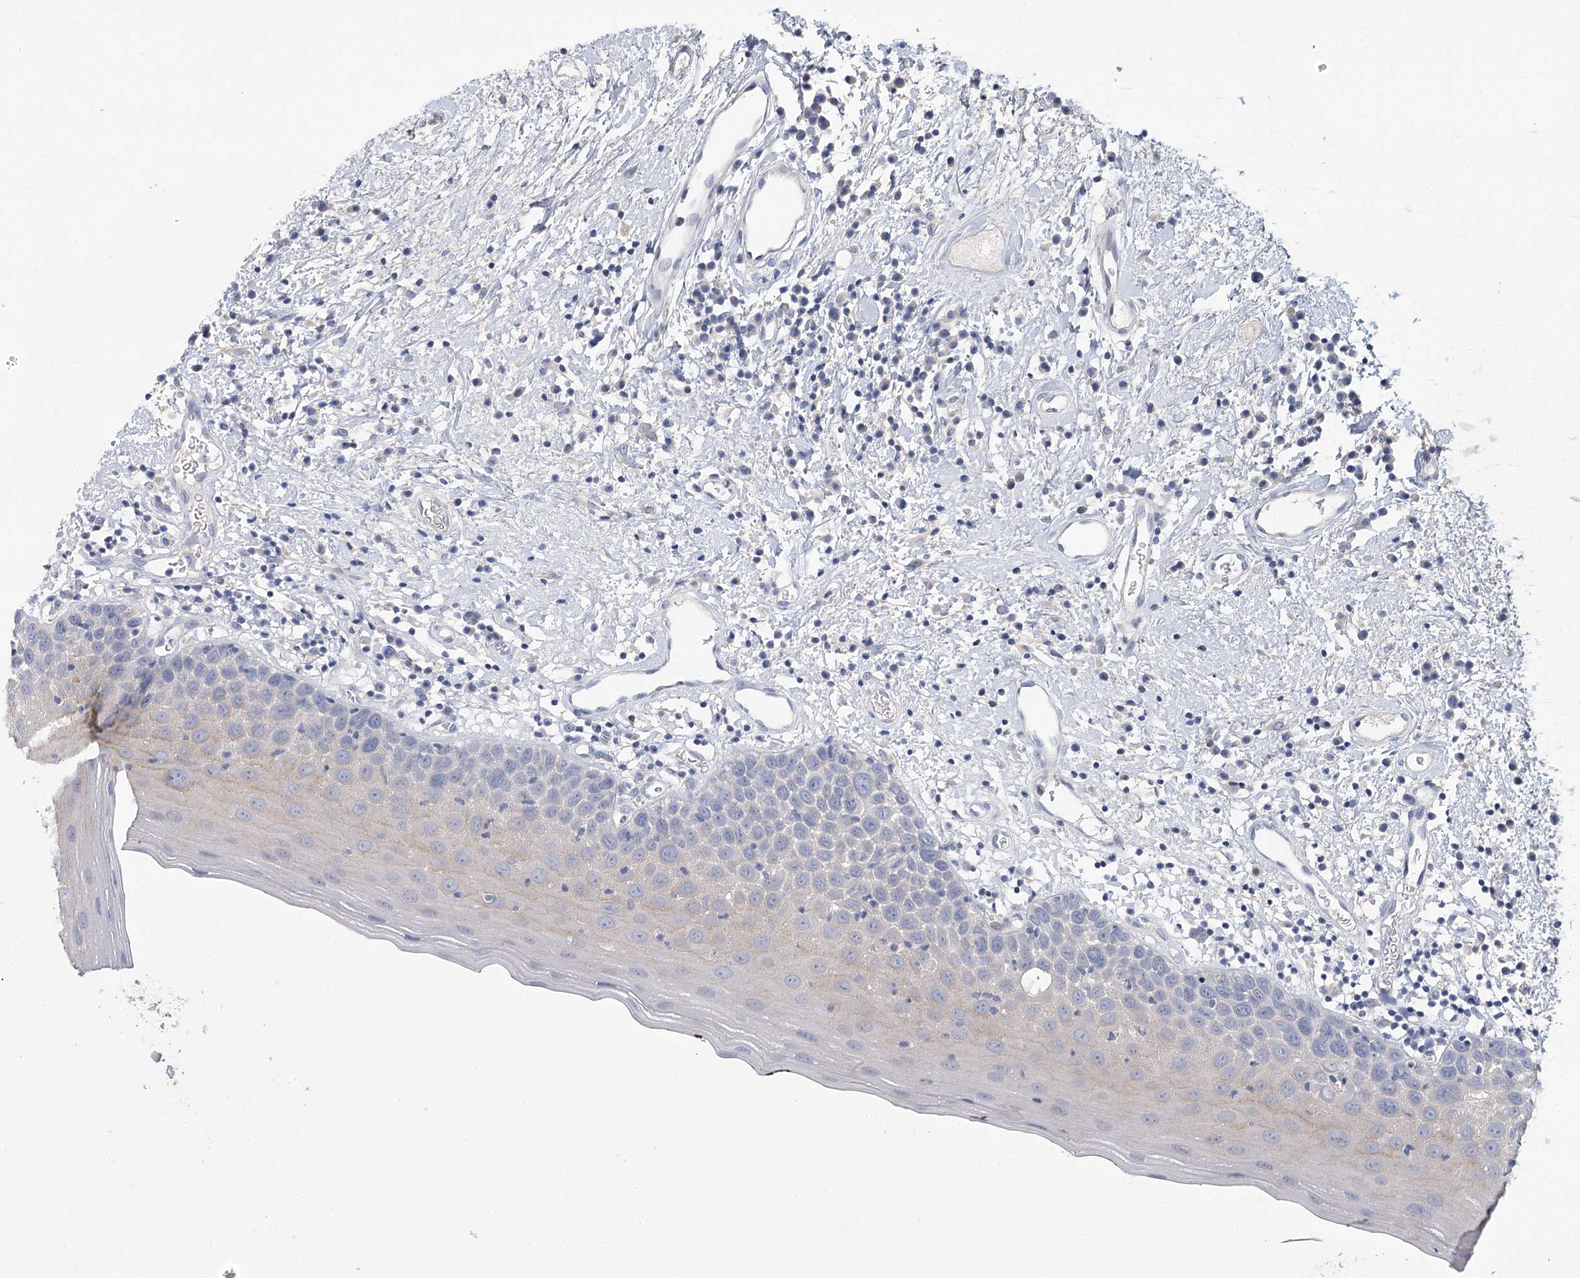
{"staining": {"intensity": "negative", "quantity": "none", "location": "none"}, "tissue": "oral mucosa", "cell_type": "Squamous epithelial cells", "image_type": "normal", "snomed": [{"axis": "morphology", "description": "Normal tissue, NOS"}, {"axis": "topography", "description": "Oral tissue"}], "caption": "IHC of normal oral mucosa demonstrates no positivity in squamous epithelial cells. (Brightfield microscopy of DAB (3,3'-diaminobenzidine) immunohistochemistry at high magnification).", "gene": "SLC9A3", "patient": {"sex": "male", "age": 74}}